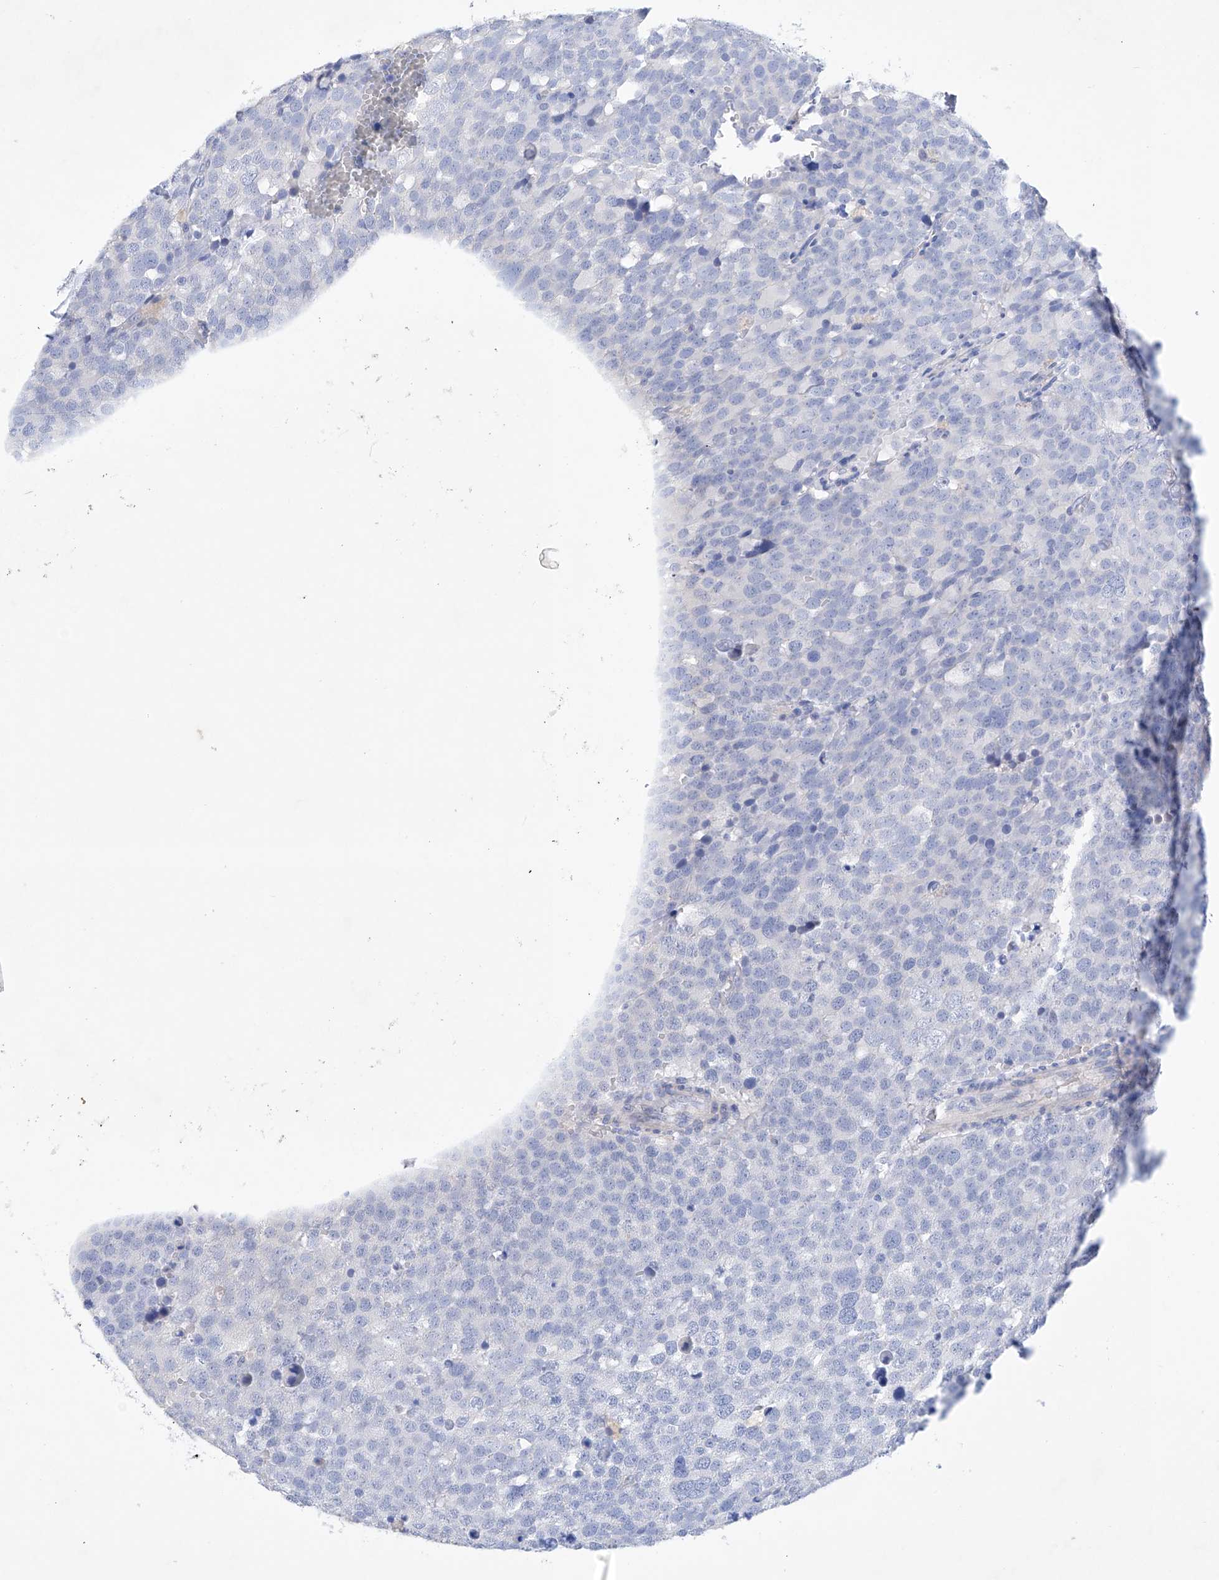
{"staining": {"intensity": "negative", "quantity": "none", "location": "none"}, "tissue": "testis cancer", "cell_type": "Tumor cells", "image_type": "cancer", "snomed": [{"axis": "morphology", "description": "Seminoma, NOS"}, {"axis": "topography", "description": "Testis"}], "caption": "Seminoma (testis) was stained to show a protein in brown. There is no significant staining in tumor cells.", "gene": "LURAP1", "patient": {"sex": "male", "age": 71}}